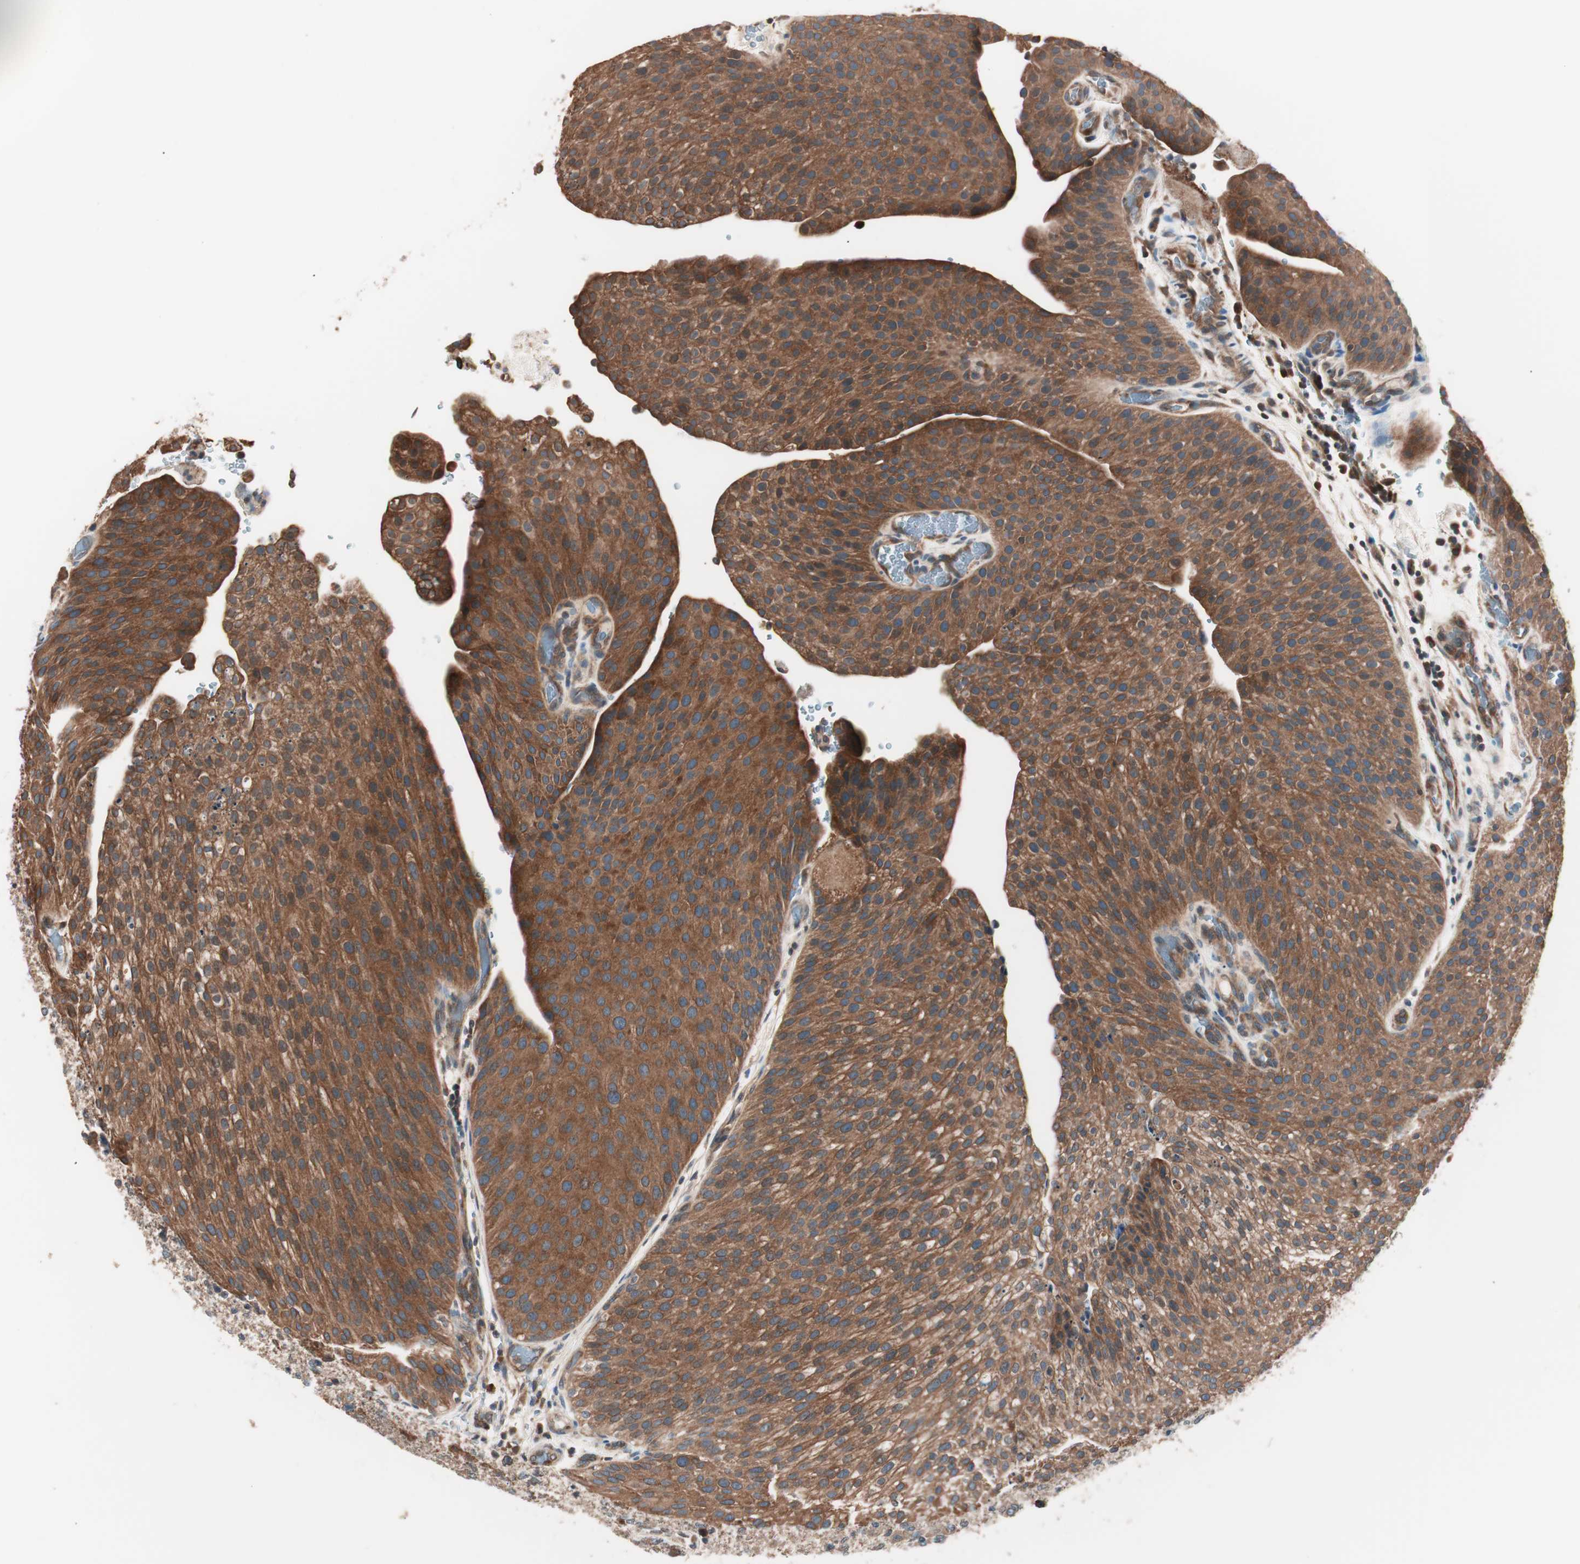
{"staining": {"intensity": "strong", "quantity": ">75%", "location": "cytoplasmic/membranous"}, "tissue": "urothelial cancer", "cell_type": "Tumor cells", "image_type": "cancer", "snomed": [{"axis": "morphology", "description": "Urothelial carcinoma, Low grade"}, {"axis": "topography", "description": "Smooth muscle"}, {"axis": "topography", "description": "Urinary bladder"}], "caption": "The immunohistochemical stain highlights strong cytoplasmic/membranous positivity in tumor cells of urothelial cancer tissue.", "gene": "TSG101", "patient": {"sex": "male", "age": 60}}